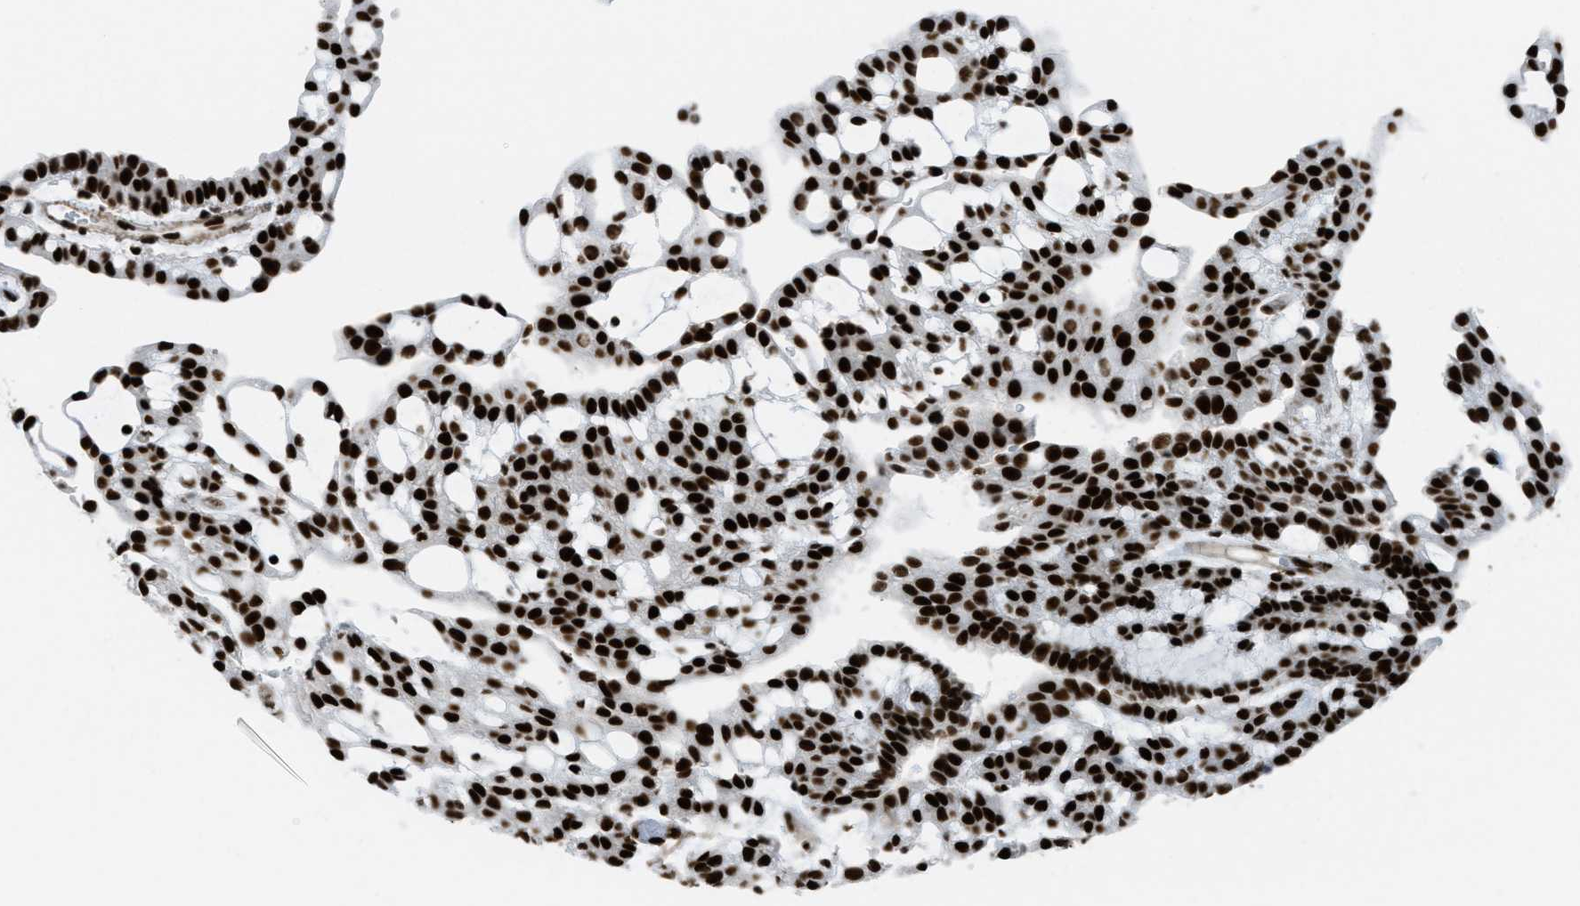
{"staining": {"intensity": "strong", "quantity": ">75%", "location": "nuclear"}, "tissue": "renal cancer", "cell_type": "Tumor cells", "image_type": "cancer", "snomed": [{"axis": "morphology", "description": "Adenocarcinoma, NOS"}, {"axis": "topography", "description": "Kidney"}], "caption": "This micrograph demonstrates adenocarcinoma (renal) stained with IHC to label a protein in brown. The nuclear of tumor cells show strong positivity for the protein. Nuclei are counter-stained blue.", "gene": "ZNF207", "patient": {"sex": "male", "age": 63}}